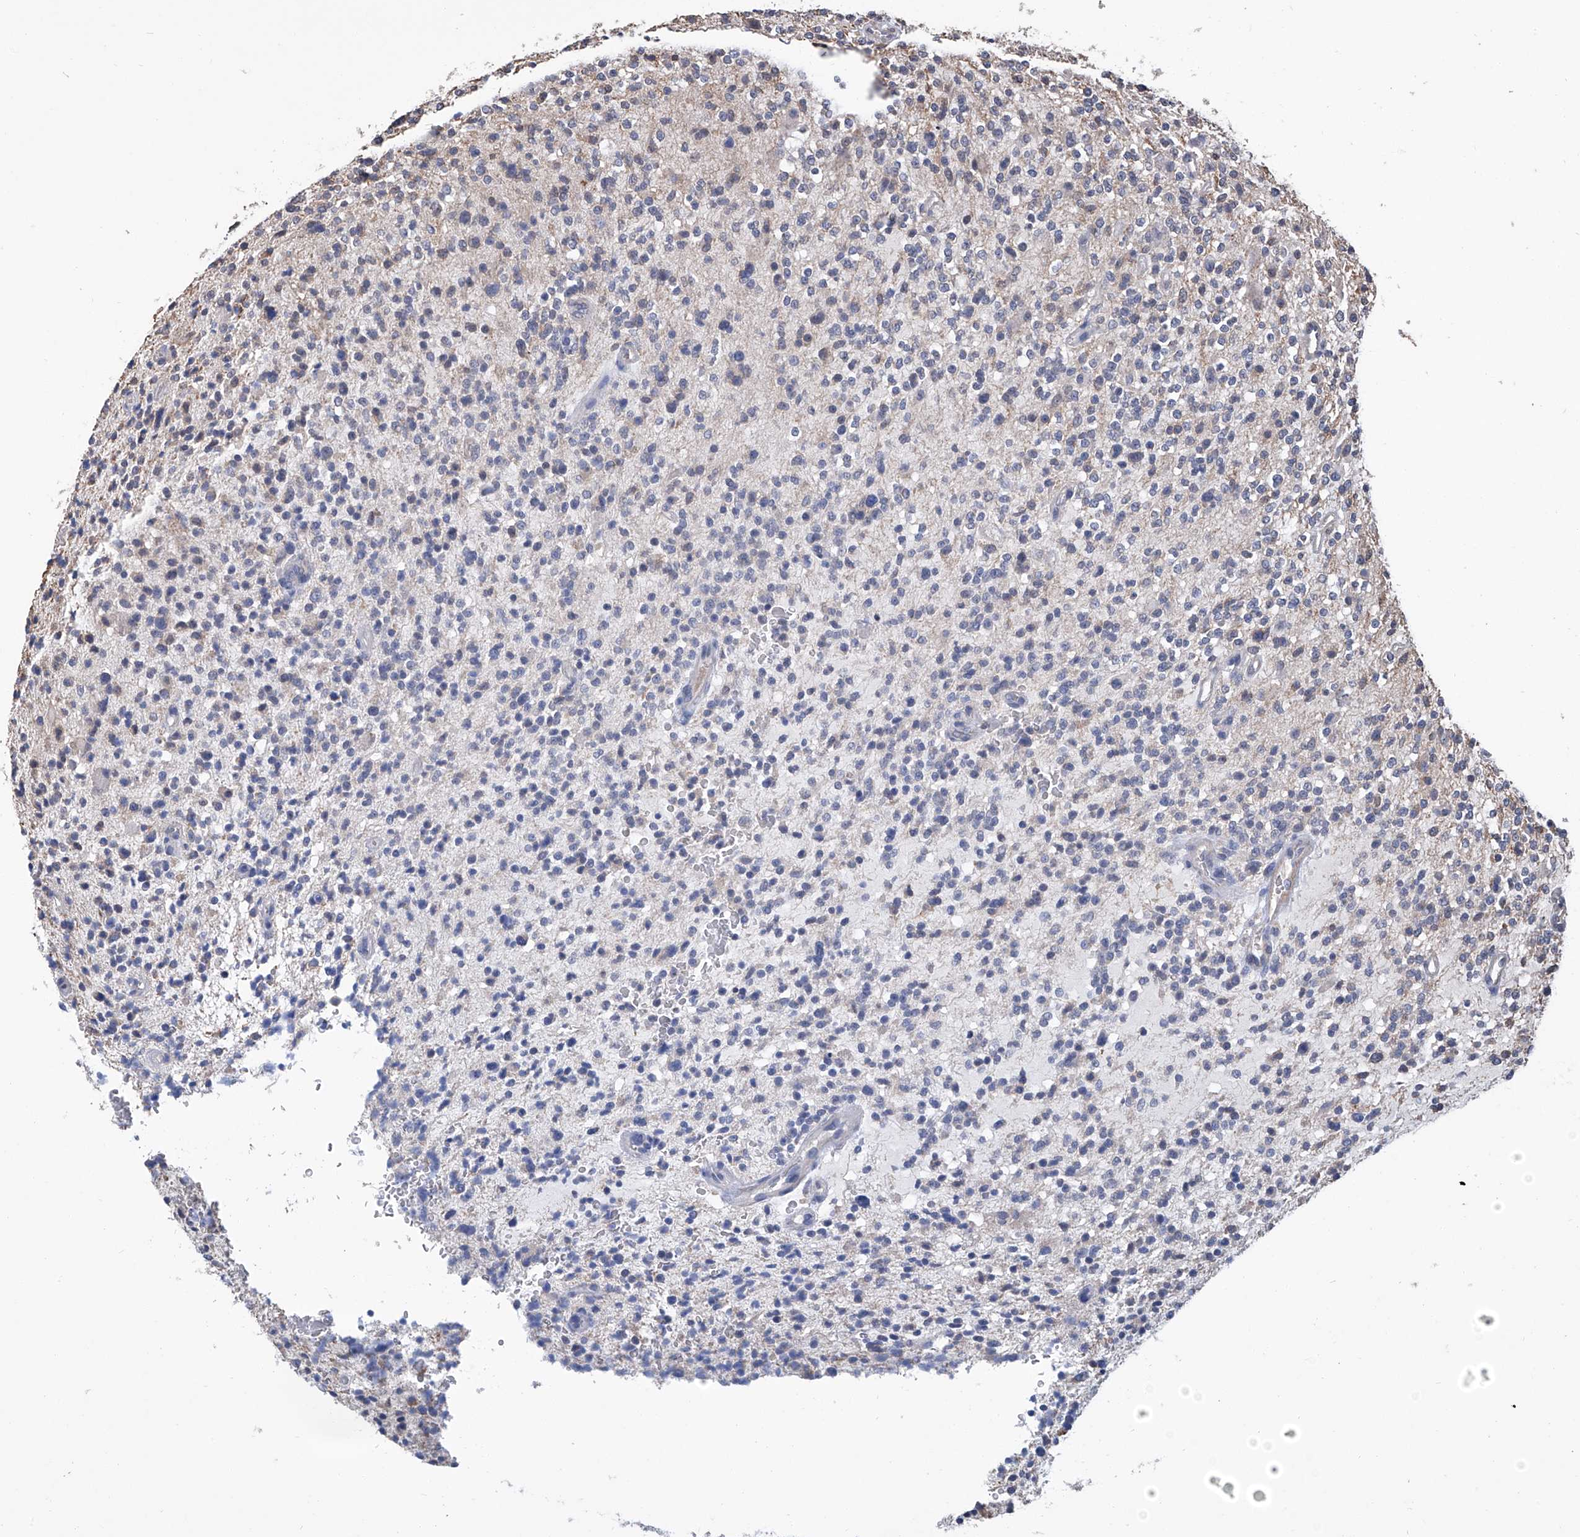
{"staining": {"intensity": "negative", "quantity": "none", "location": "none"}, "tissue": "glioma", "cell_type": "Tumor cells", "image_type": "cancer", "snomed": [{"axis": "morphology", "description": "Glioma, malignant, High grade"}, {"axis": "topography", "description": "Brain"}], "caption": "The immunohistochemistry histopathology image has no significant expression in tumor cells of high-grade glioma (malignant) tissue.", "gene": "GPT", "patient": {"sex": "male", "age": 48}}